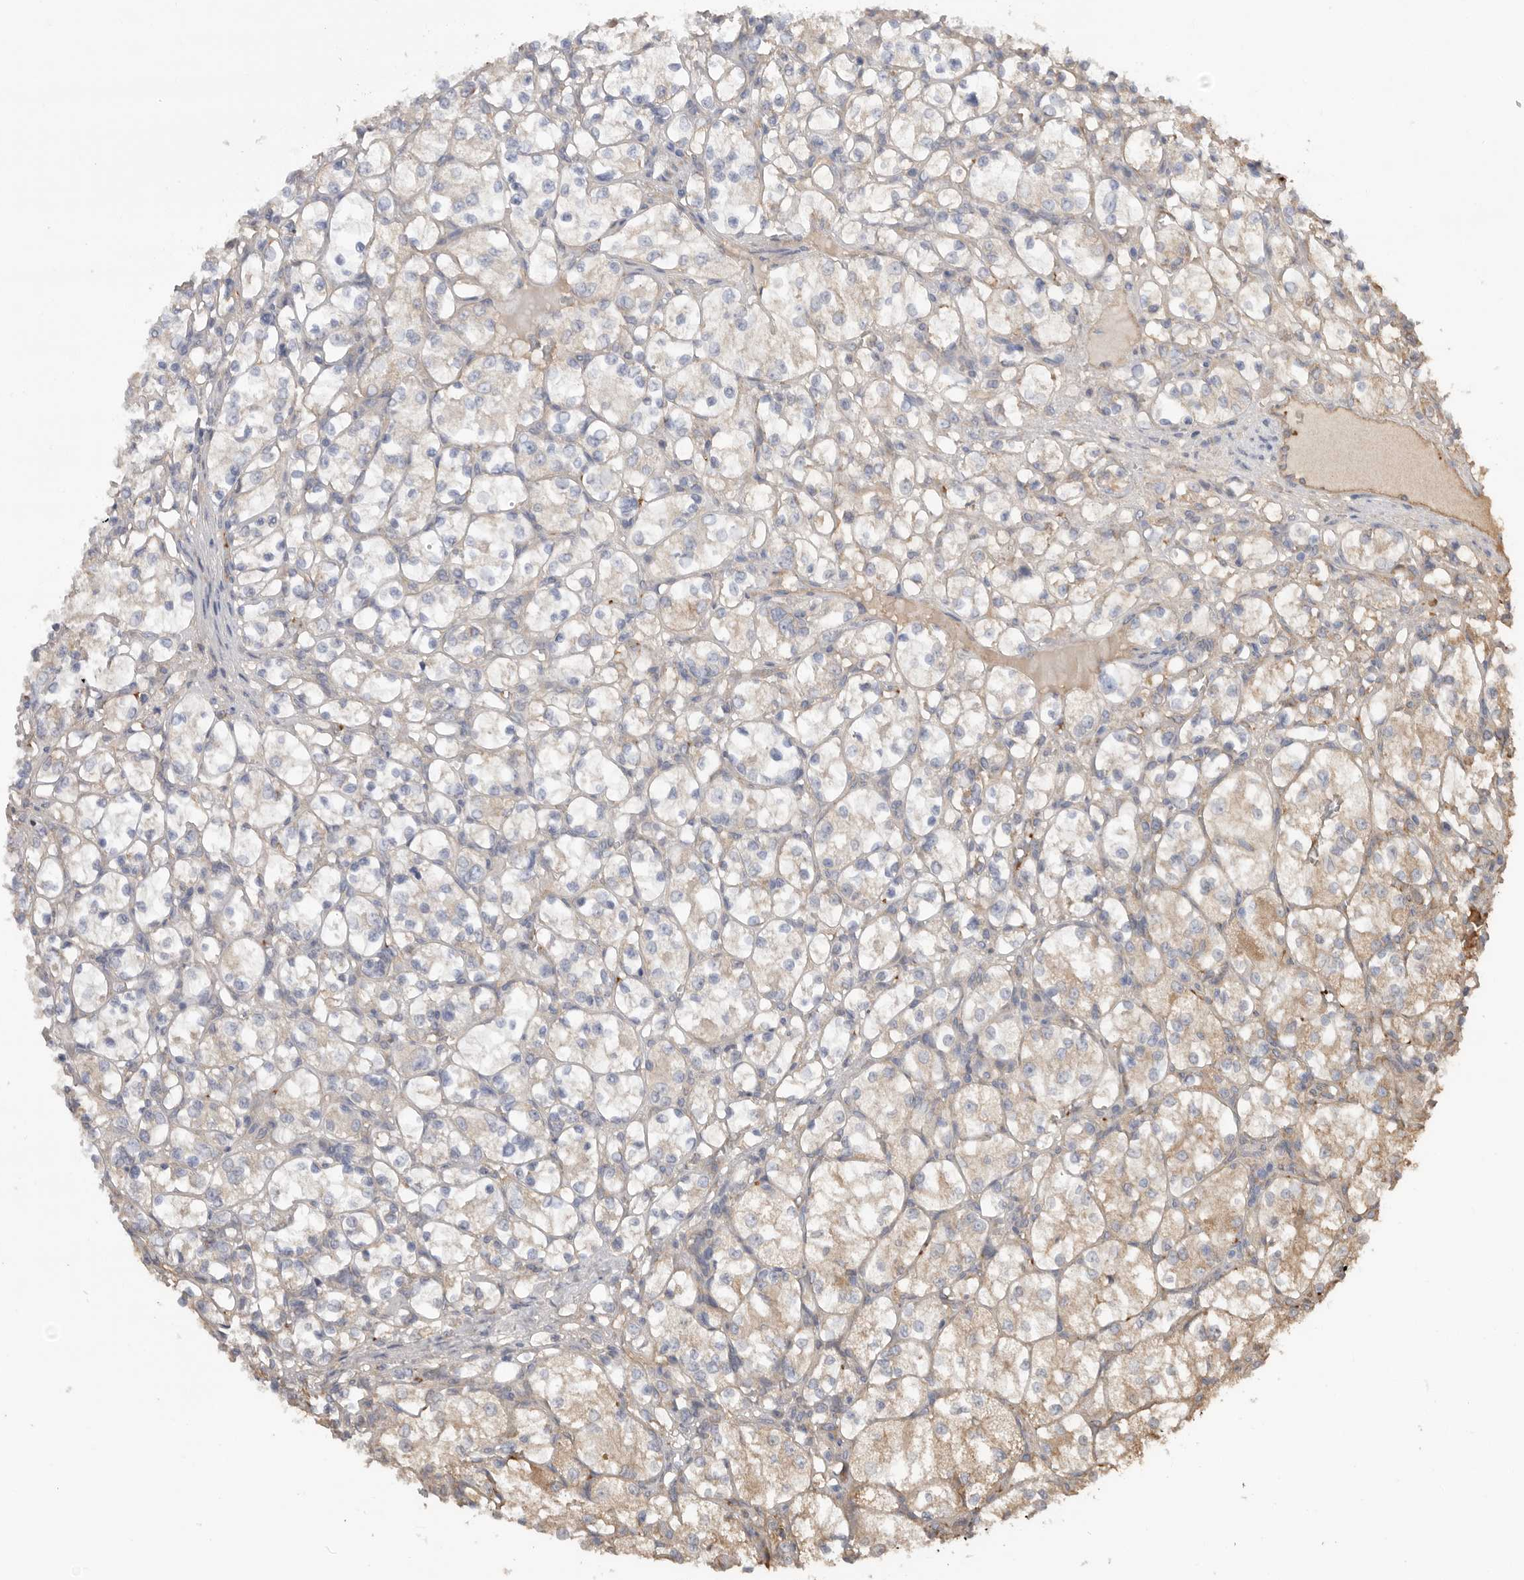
{"staining": {"intensity": "negative", "quantity": "none", "location": "none"}, "tissue": "renal cancer", "cell_type": "Tumor cells", "image_type": "cancer", "snomed": [{"axis": "morphology", "description": "Adenocarcinoma, NOS"}, {"axis": "topography", "description": "Kidney"}], "caption": "Photomicrograph shows no significant protein expression in tumor cells of renal adenocarcinoma. (Brightfield microscopy of DAB immunohistochemistry (IHC) at high magnification).", "gene": "CDC42BPB", "patient": {"sex": "female", "age": 69}}